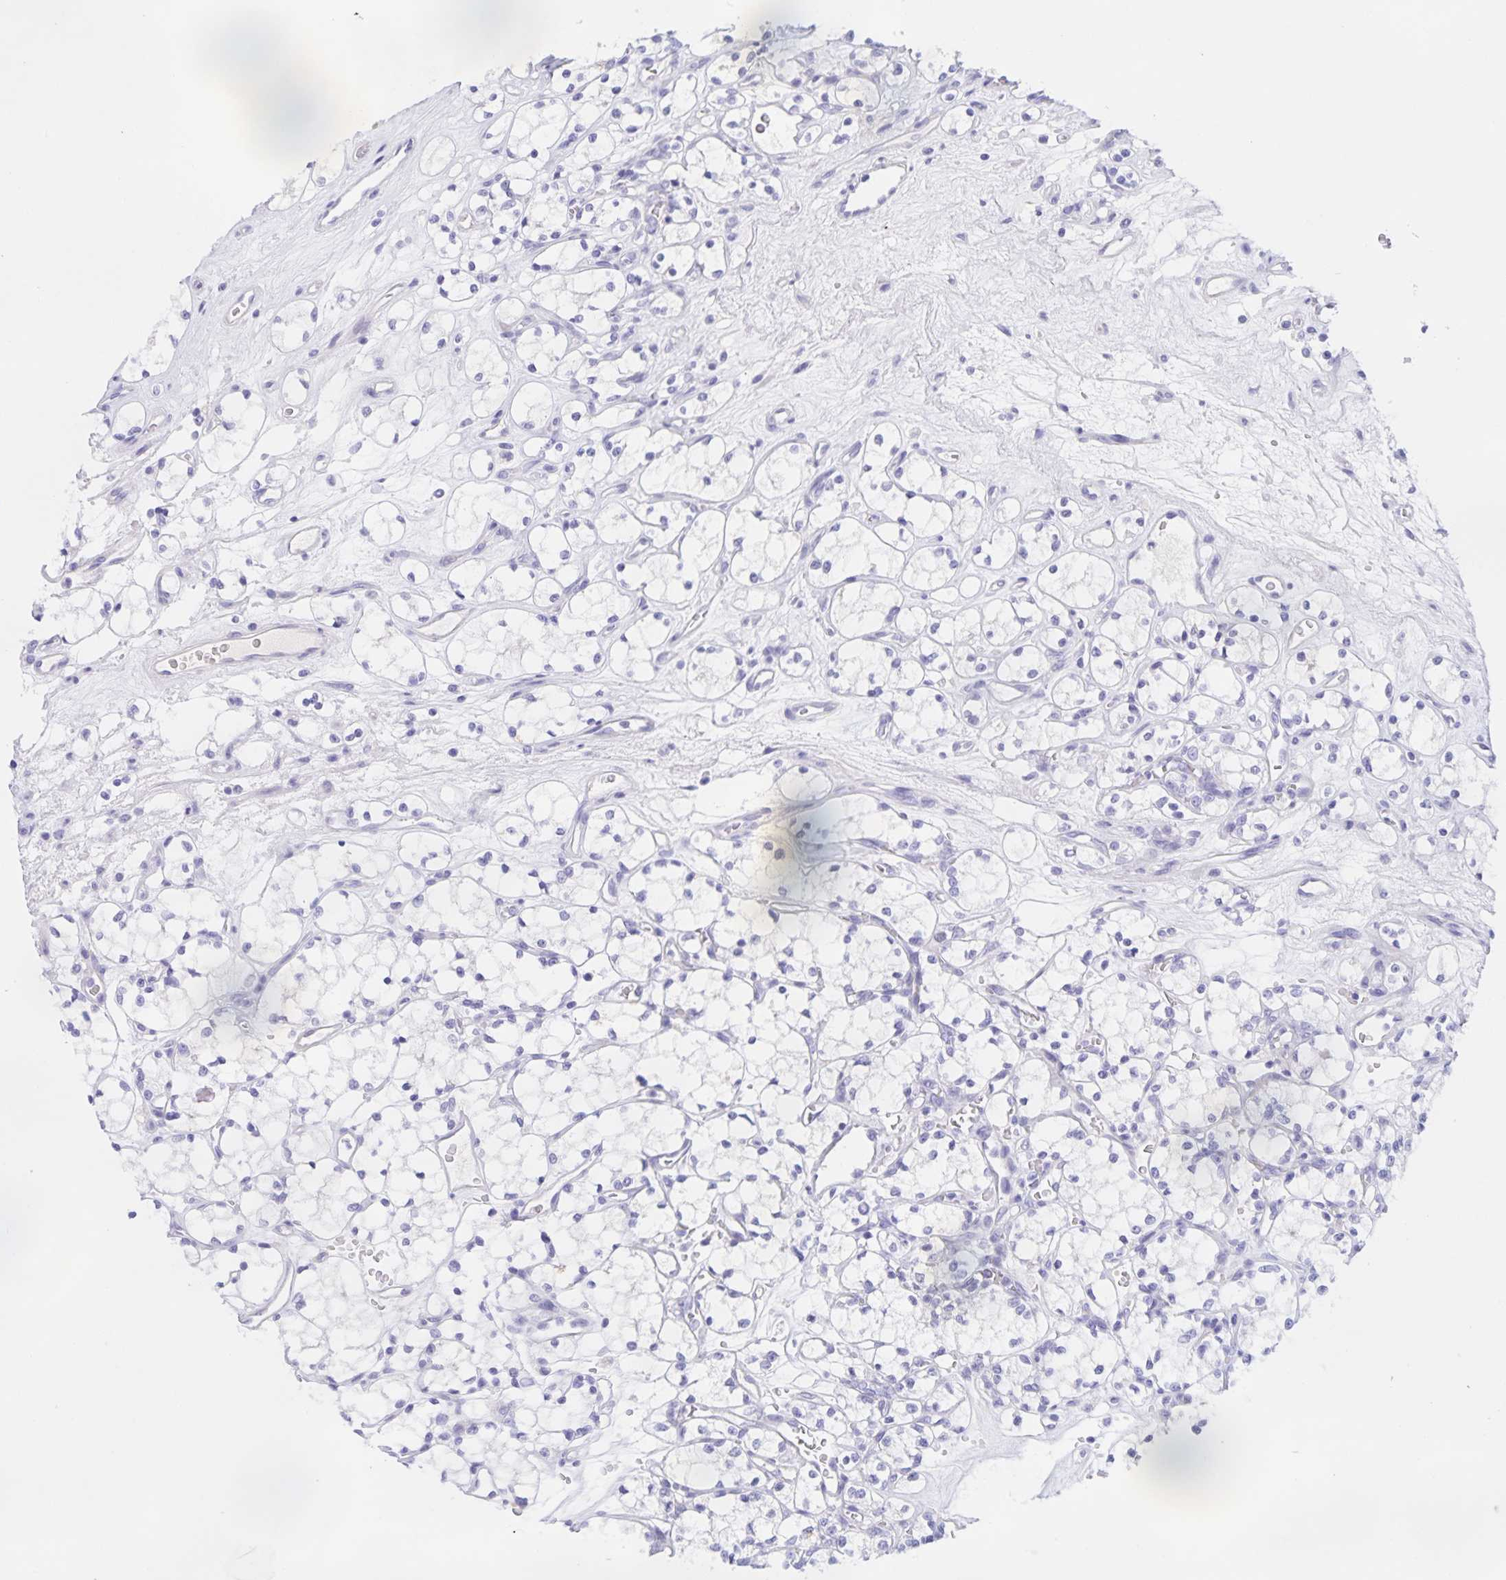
{"staining": {"intensity": "negative", "quantity": "none", "location": "none"}, "tissue": "renal cancer", "cell_type": "Tumor cells", "image_type": "cancer", "snomed": [{"axis": "morphology", "description": "Adenocarcinoma, NOS"}, {"axis": "topography", "description": "Kidney"}], "caption": "Renal cancer stained for a protein using IHC demonstrates no staining tumor cells.", "gene": "CATSPER4", "patient": {"sex": "female", "age": 69}}